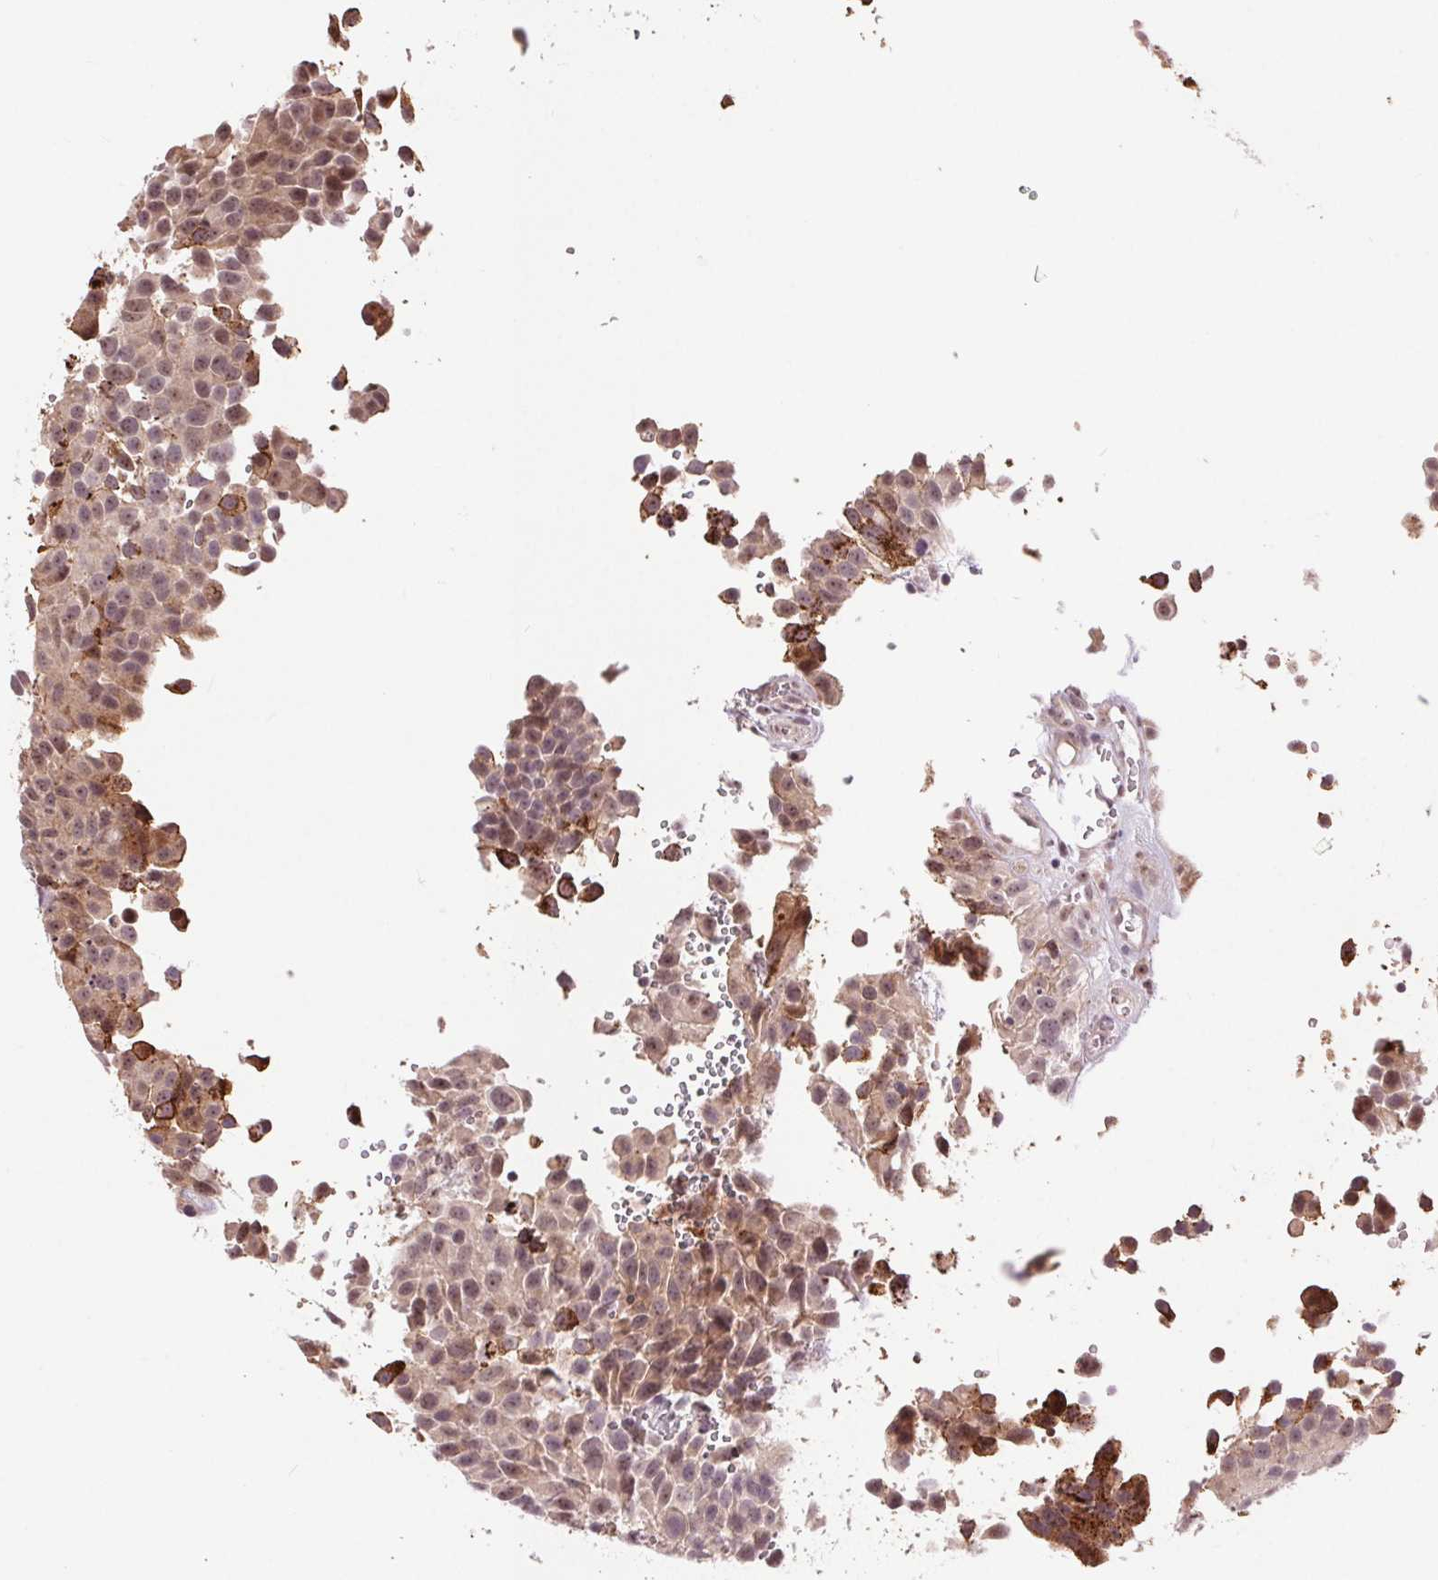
{"staining": {"intensity": "moderate", "quantity": "25%-75%", "location": "cytoplasmic/membranous,nuclear"}, "tissue": "urothelial cancer", "cell_type": "Tumor cells", "image_type": "cancer", "snomed": [{"axis": "morphology", "description": "Urothelial carcinoma, Low grade"}, {"axis": "topography", "description": "Urinary bladder"}], "caption": "Brown immunohistochemical staining in urothelial cancer demonstrates moderate cytoplasmic/membranous and nuclear expression in approximately 25%-75% of tumor cells.", "gene": "CHMP4B", "patient": {"sex": "male", "age": 76}}